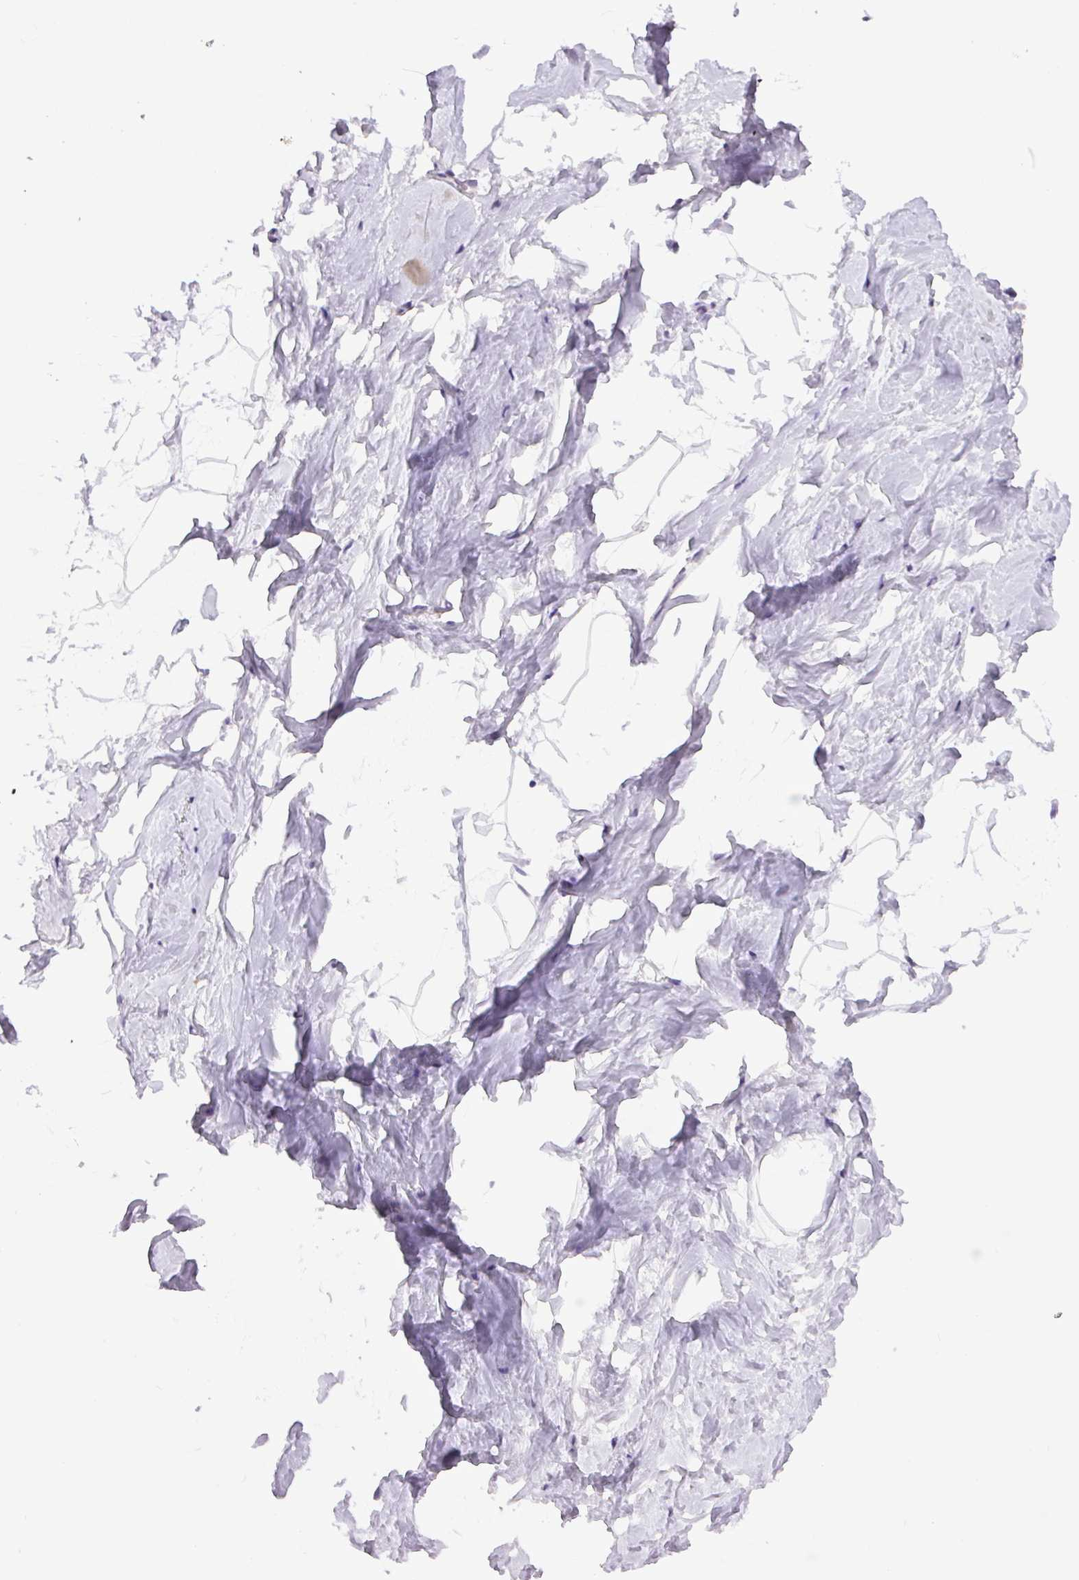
{"staining": {"intensity": "negative", "quantity": "none", "location": "none"}, "tissue": "breast", "cell_type": "Adipocytes", "image_type": "normal", "snomed": [{"axis": "morphology", "description": "Normal tissue, NOS"}, {"axis": "topography", "description": "Breast"}], "caption": "DAB immunohistochemical staining of benign human breast displays no significant positivity in adipocytes.", "gene": "TMEM88B", "patient": {"sex": "female", "age": 32}}